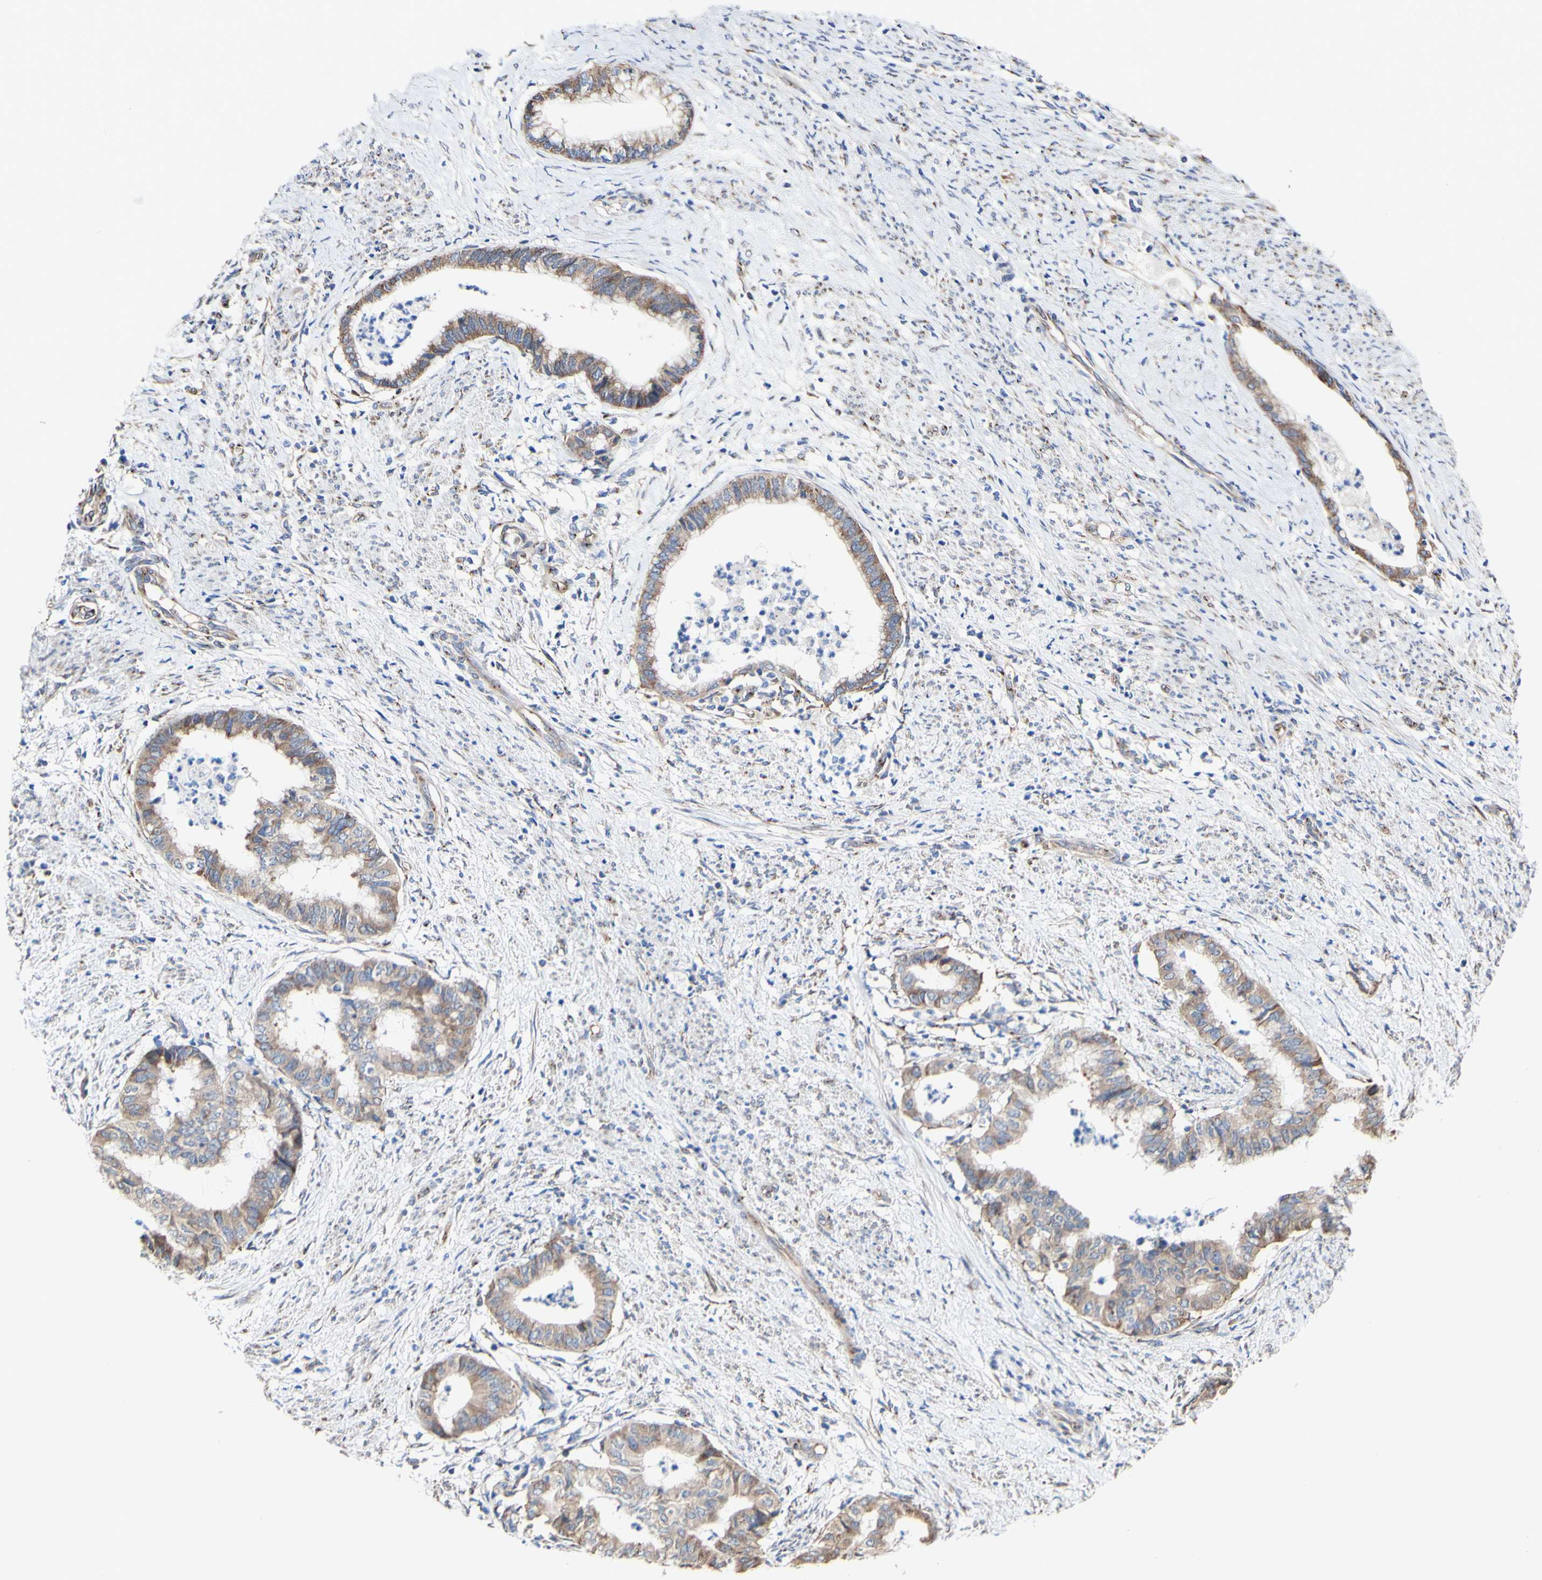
{"staining": {"intensity": "moderate", "quantity": ">75%", "location": "cytoplasmic/membranous"}, "tissue": "endometrial cancer", "cell_type": "Tumor cells", "image_type": "cancer", "snomed": [{"axis": "morphology", "description": "Necrosis, NOS"}, {"axis": "morphology", "description": "Adenocarcinoma, NOS"}, {"axis": "topography", "description": "Endometrium"}], "caption": "Immunohistochemistry (IHC) (DAB (3,3'-diaminobenzidine)) staining of human endometrial adenocarcinoma shows moderate cytoplasmic/membranous protein expression in approximately >75% of tumor cells.", "gene": "LRIG3", "patient": {"sex": "female", "age": 79}}